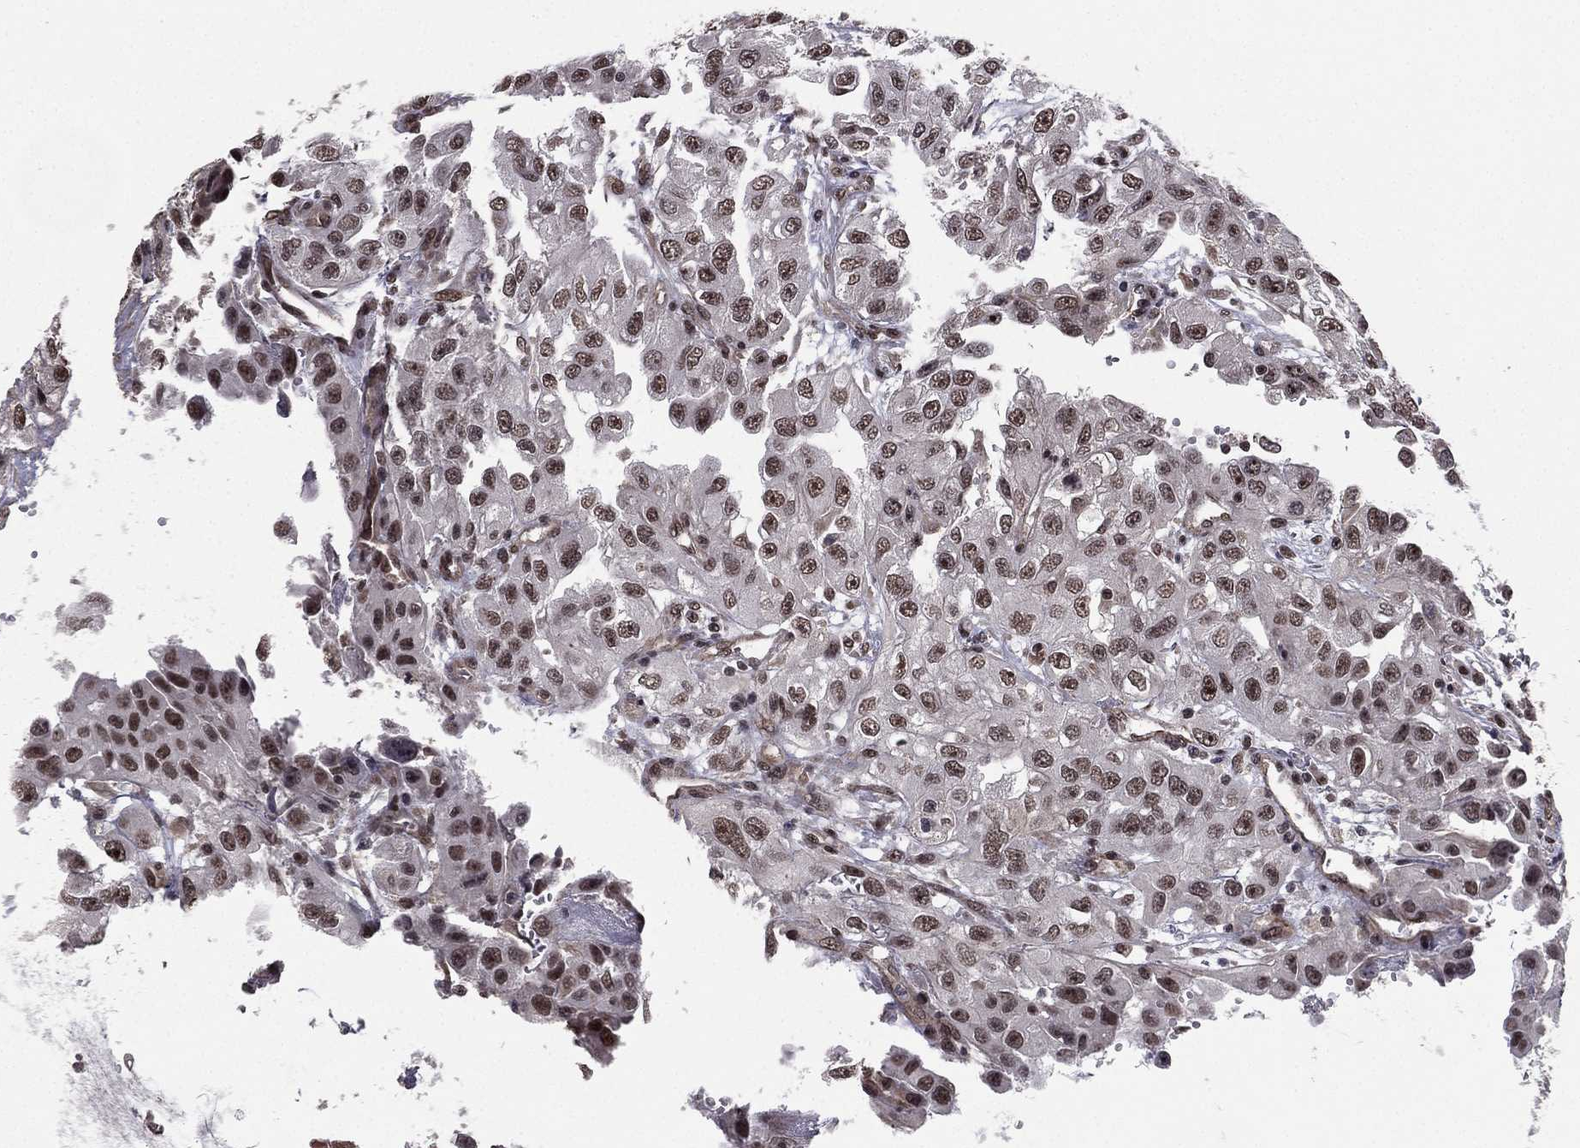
{"staining": {"intensity": "moderate", "quantity": "25%-75%", "location": "nuclear"}, "tissue": "renal cancer", "cell_type": "Tumor cells", "image_type": "cancer", "snomed": [{"axis": "morphology", "description": "Adenocarcinoma, NOS"}, {"axis": "topography", "description": "Kidney"}], "caption": "IHC micrograph of neoplastic tissue: human renal cancer stained using IHC exhibits medium levels of moderate protein expression localized specifically in the nuclear of tumor cells, appearing as a nuclear brown color.", "gene": "RARB", "patient": {"sex": "male", "age": 64}}